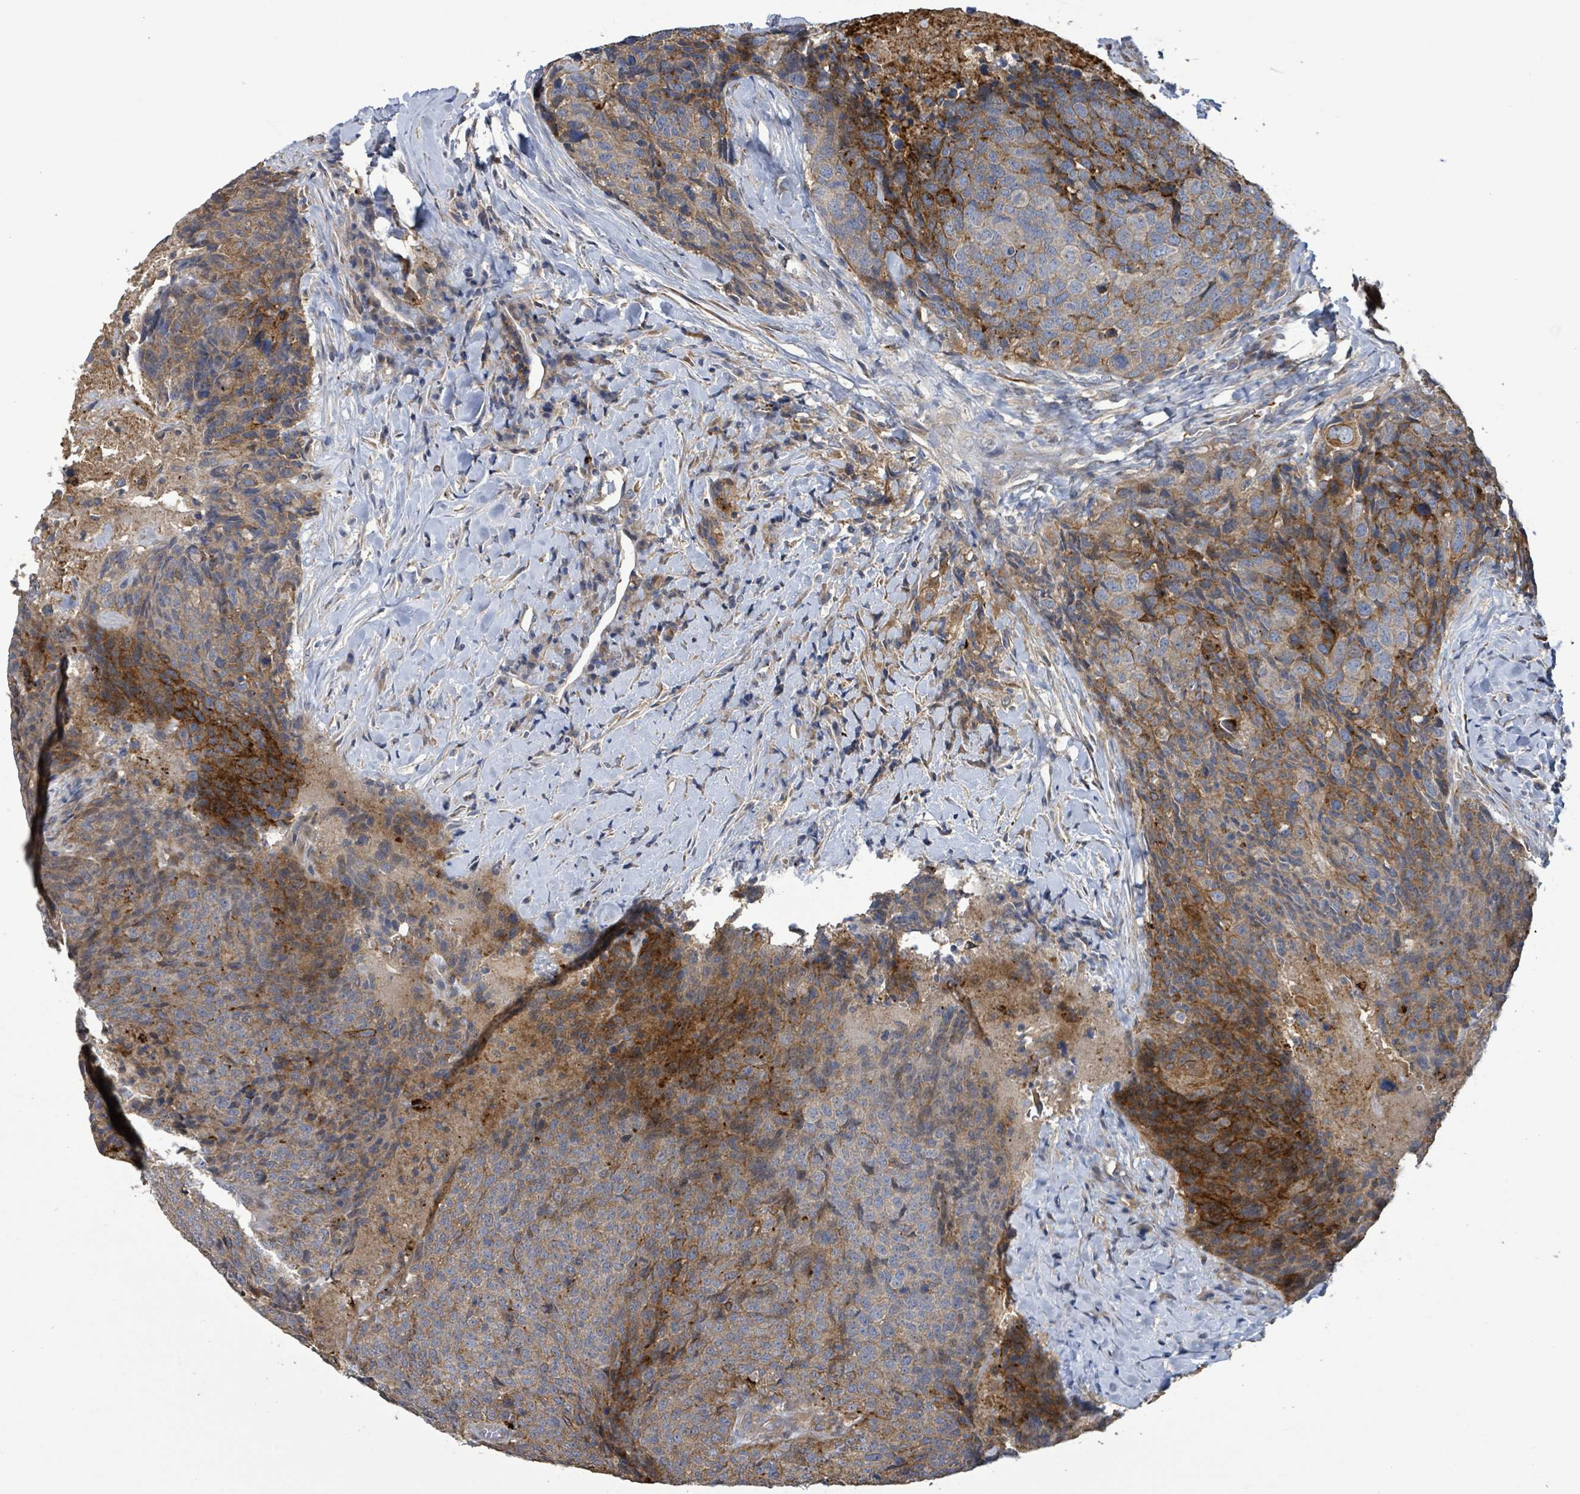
{"staining": {"intensity": "moderate", "quantity": ">75%", "location": "cytoplasmic/membranous"}, "tissue": "head and neck cancer", "cell_type": "Tumor cells", "image_type": "cancer", "snomed": [{"axis": "morphology", "description": "Squamous cell carcinoma, NOS"}, {"axis": "topography", "description": "Head-Neck"}], "caption": "DAB (3,3'-diaminobenzidine) immunohistochemical staining of head and neck squamous cell carcinoma exhibits moderate cytoplasmic/membranous protein expression in approximately >75% of tumor cells.", "gene": "PLAAT1", "patient": {"sex": "male", "age": 66}}